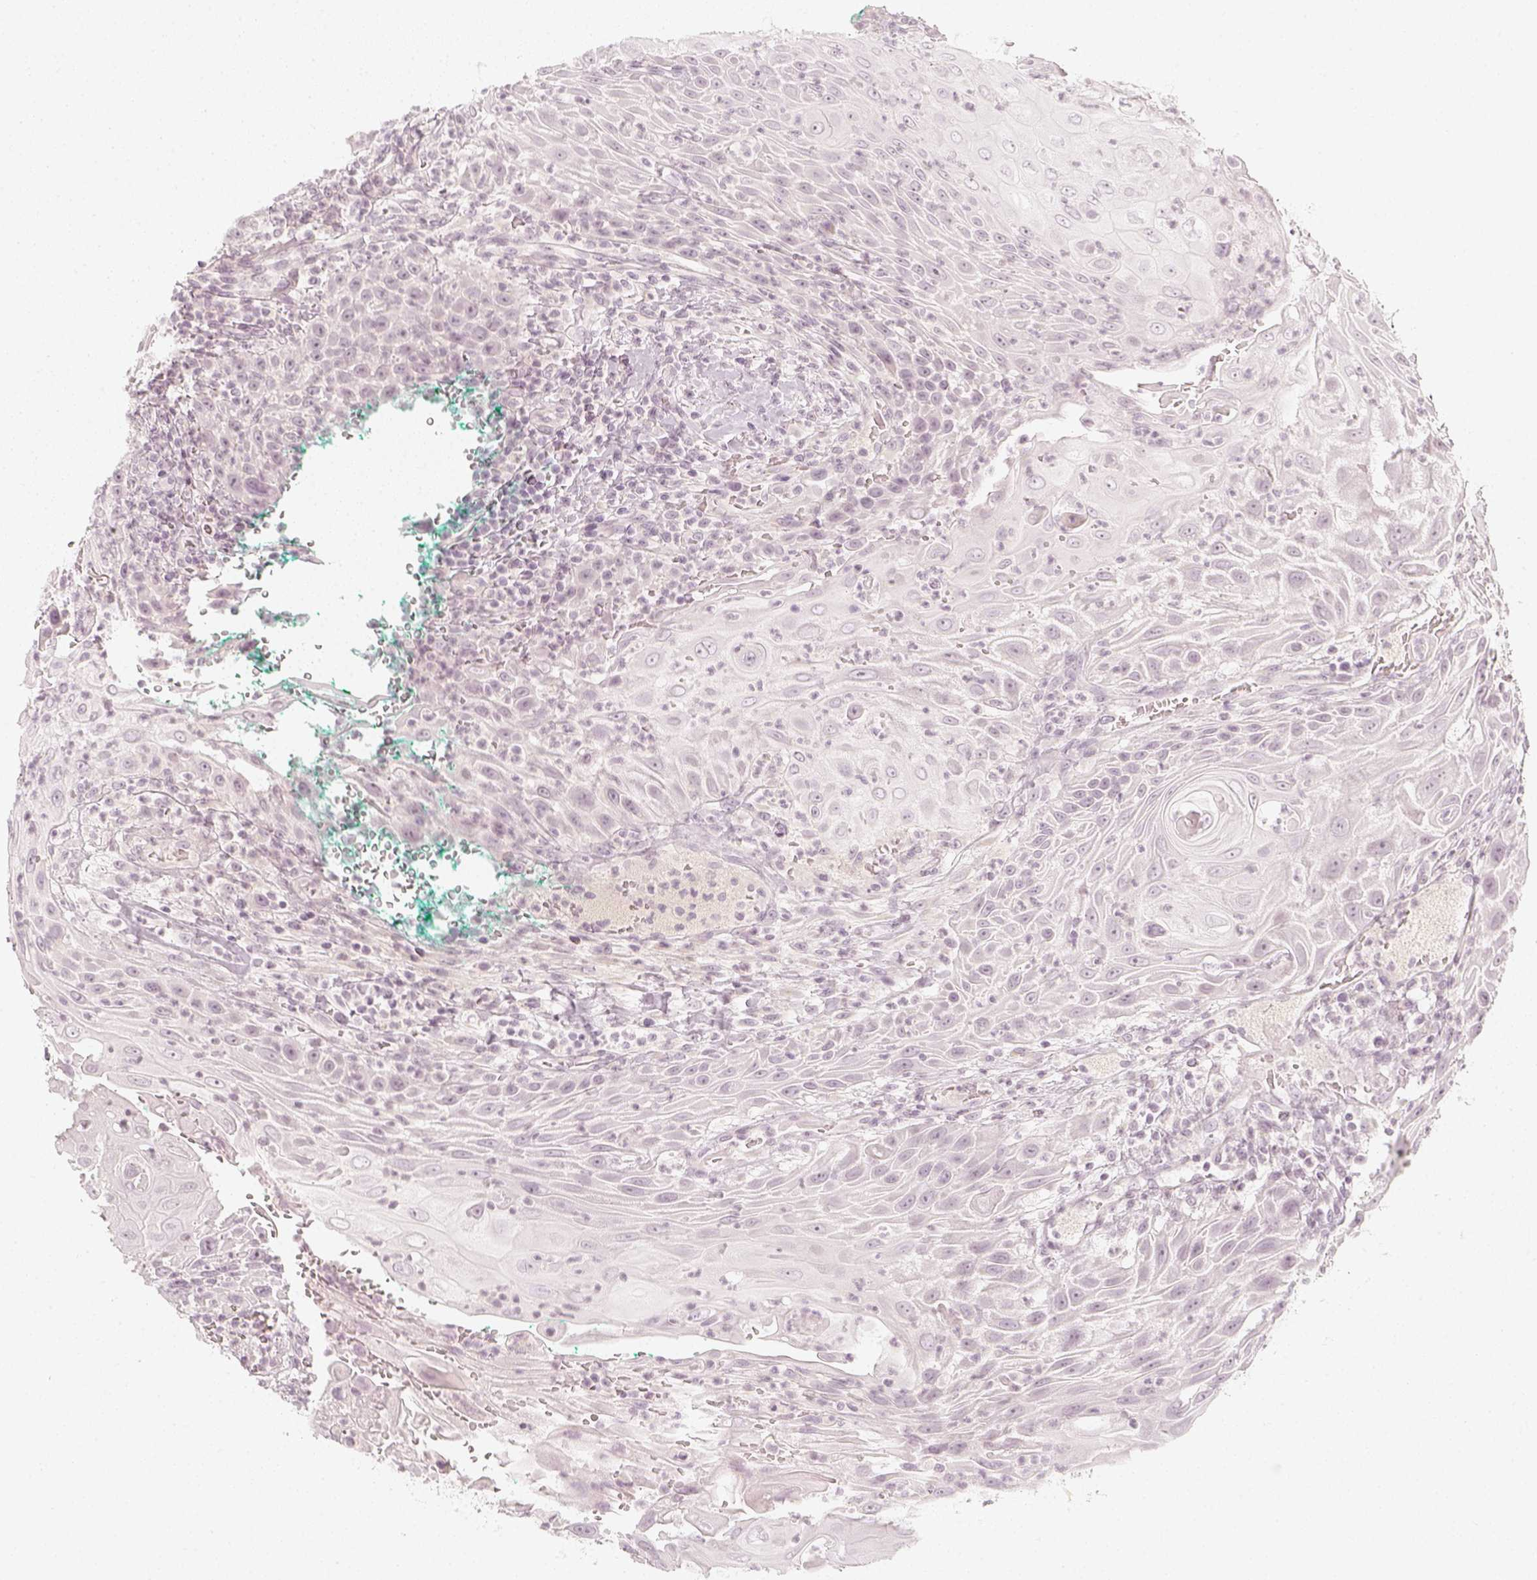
{"staining": {"intensity": "negative", "quantity": "none", "location": "none"}, "tissue": "head and neck cancer", "cell_type": "Tumor cells", "image_type": "cancer", "snomed": [{"axis": "morphology", "description": "Squamous cell carcinoma, NOS"}, {"axis": "topography", "description": "Head-Neck"}], "caption": "This is a photomicrograph of immunohistochemistry (IHC) staining of head and neck cancer (squamous cell carcinoma), which shows no positivity in tumor cells. (DAB immunohistochemistry (IHC) visualized using brightfield microscopy, high magnification).", "gene": "KRT25", "patient": {"sex": "male", "age": 69}}